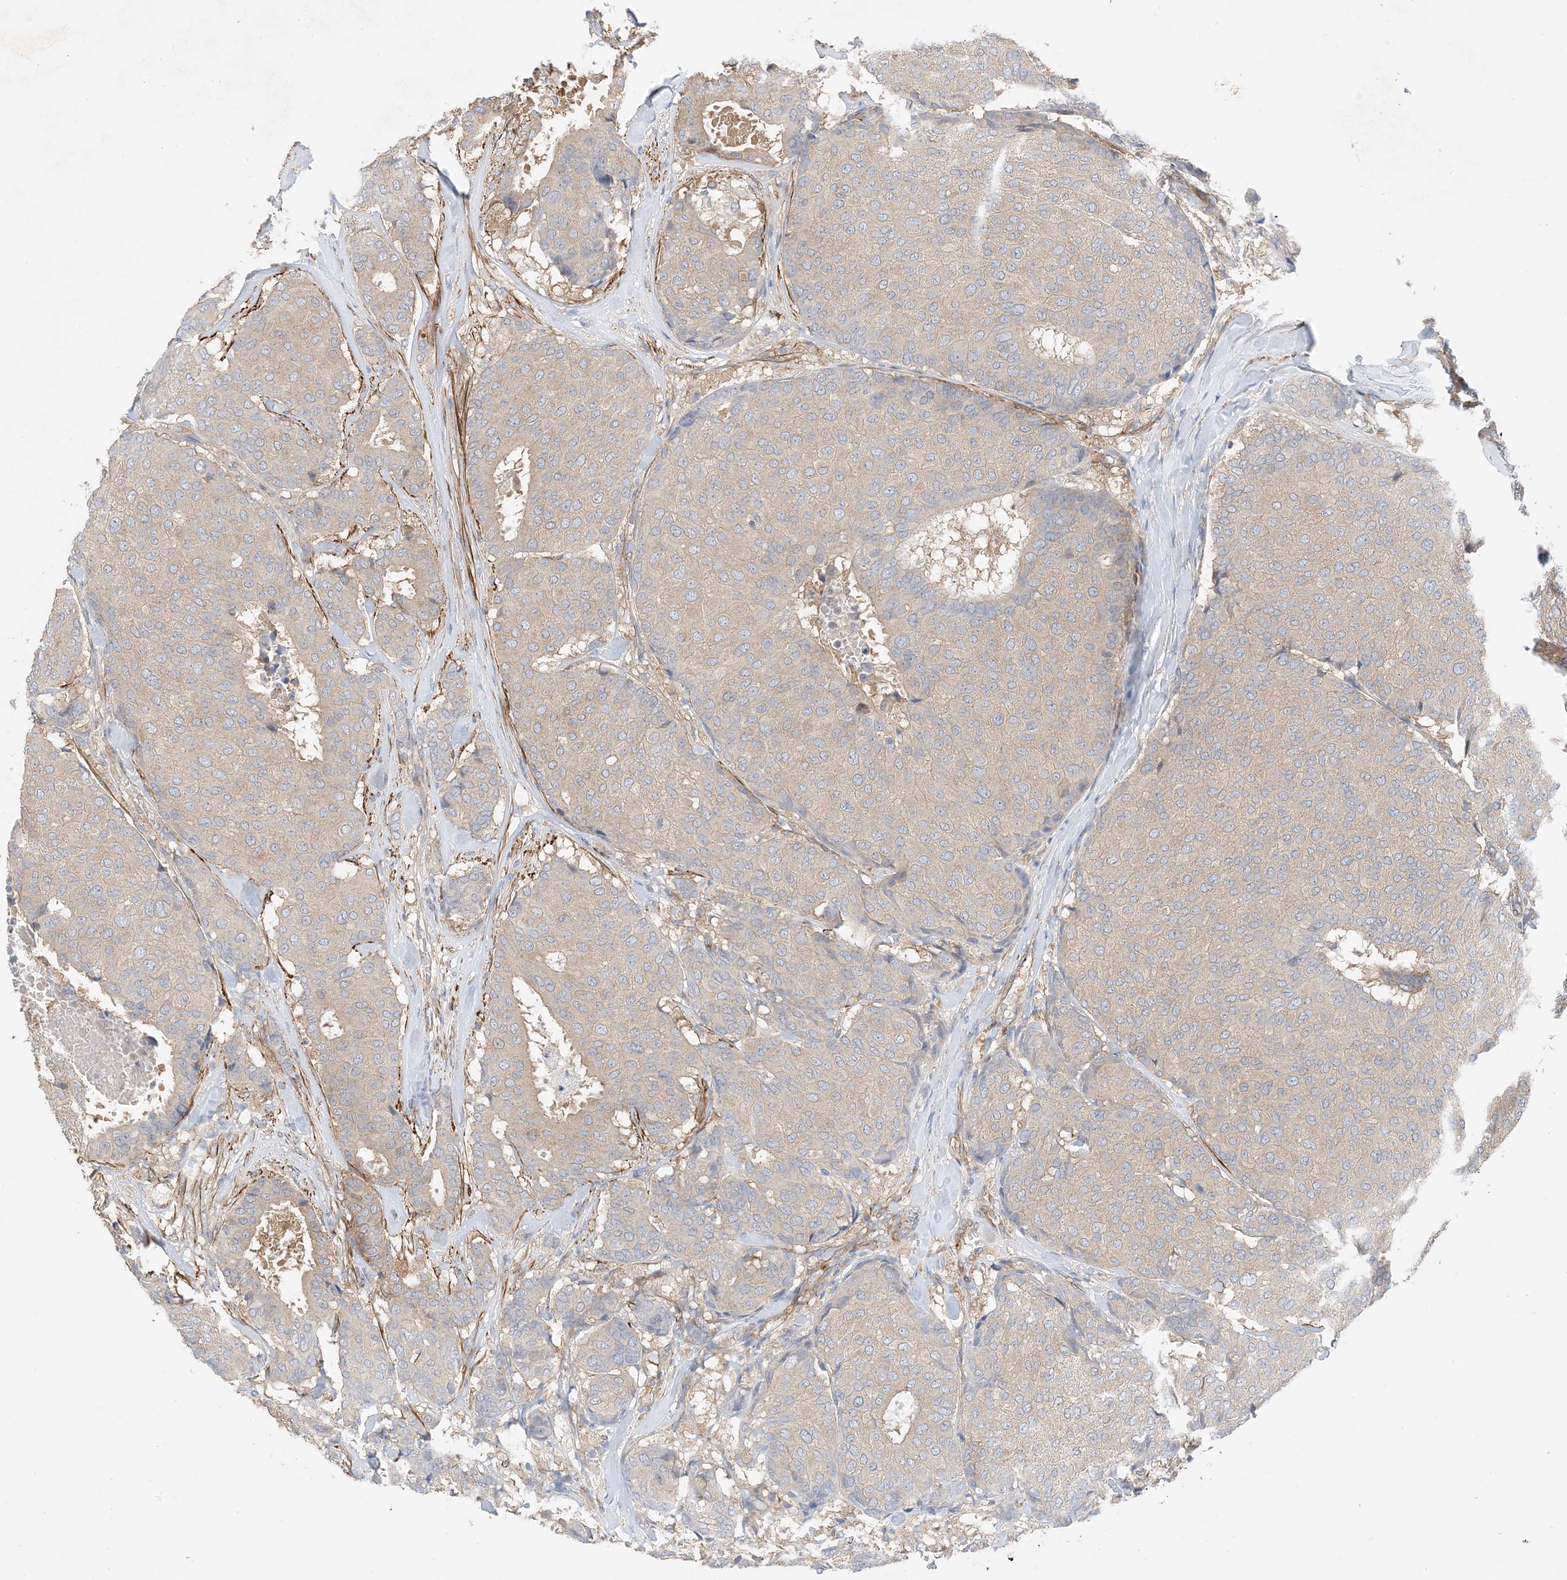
{"staining": {"intensity": "weak", "quantity": "25%-75%", "location": "cytoplasmic/membranous"}, "tissue": "breast cancer", "cell_type": "Tumor cells", "image_type": "cancer", "snomed": [{"axis": "morphology", "description": "Duct carcinoma"}, {"axis": "topography", "description": "Breast"}], "caption": "The immunohistochemical stain highlights weak cytoplasmic/membranous expression in tumor cells of breast infiltrating ductal carcinoma tissue.", "gene": "KIFBP", "patient": {"sex": "female", "age": 75}}